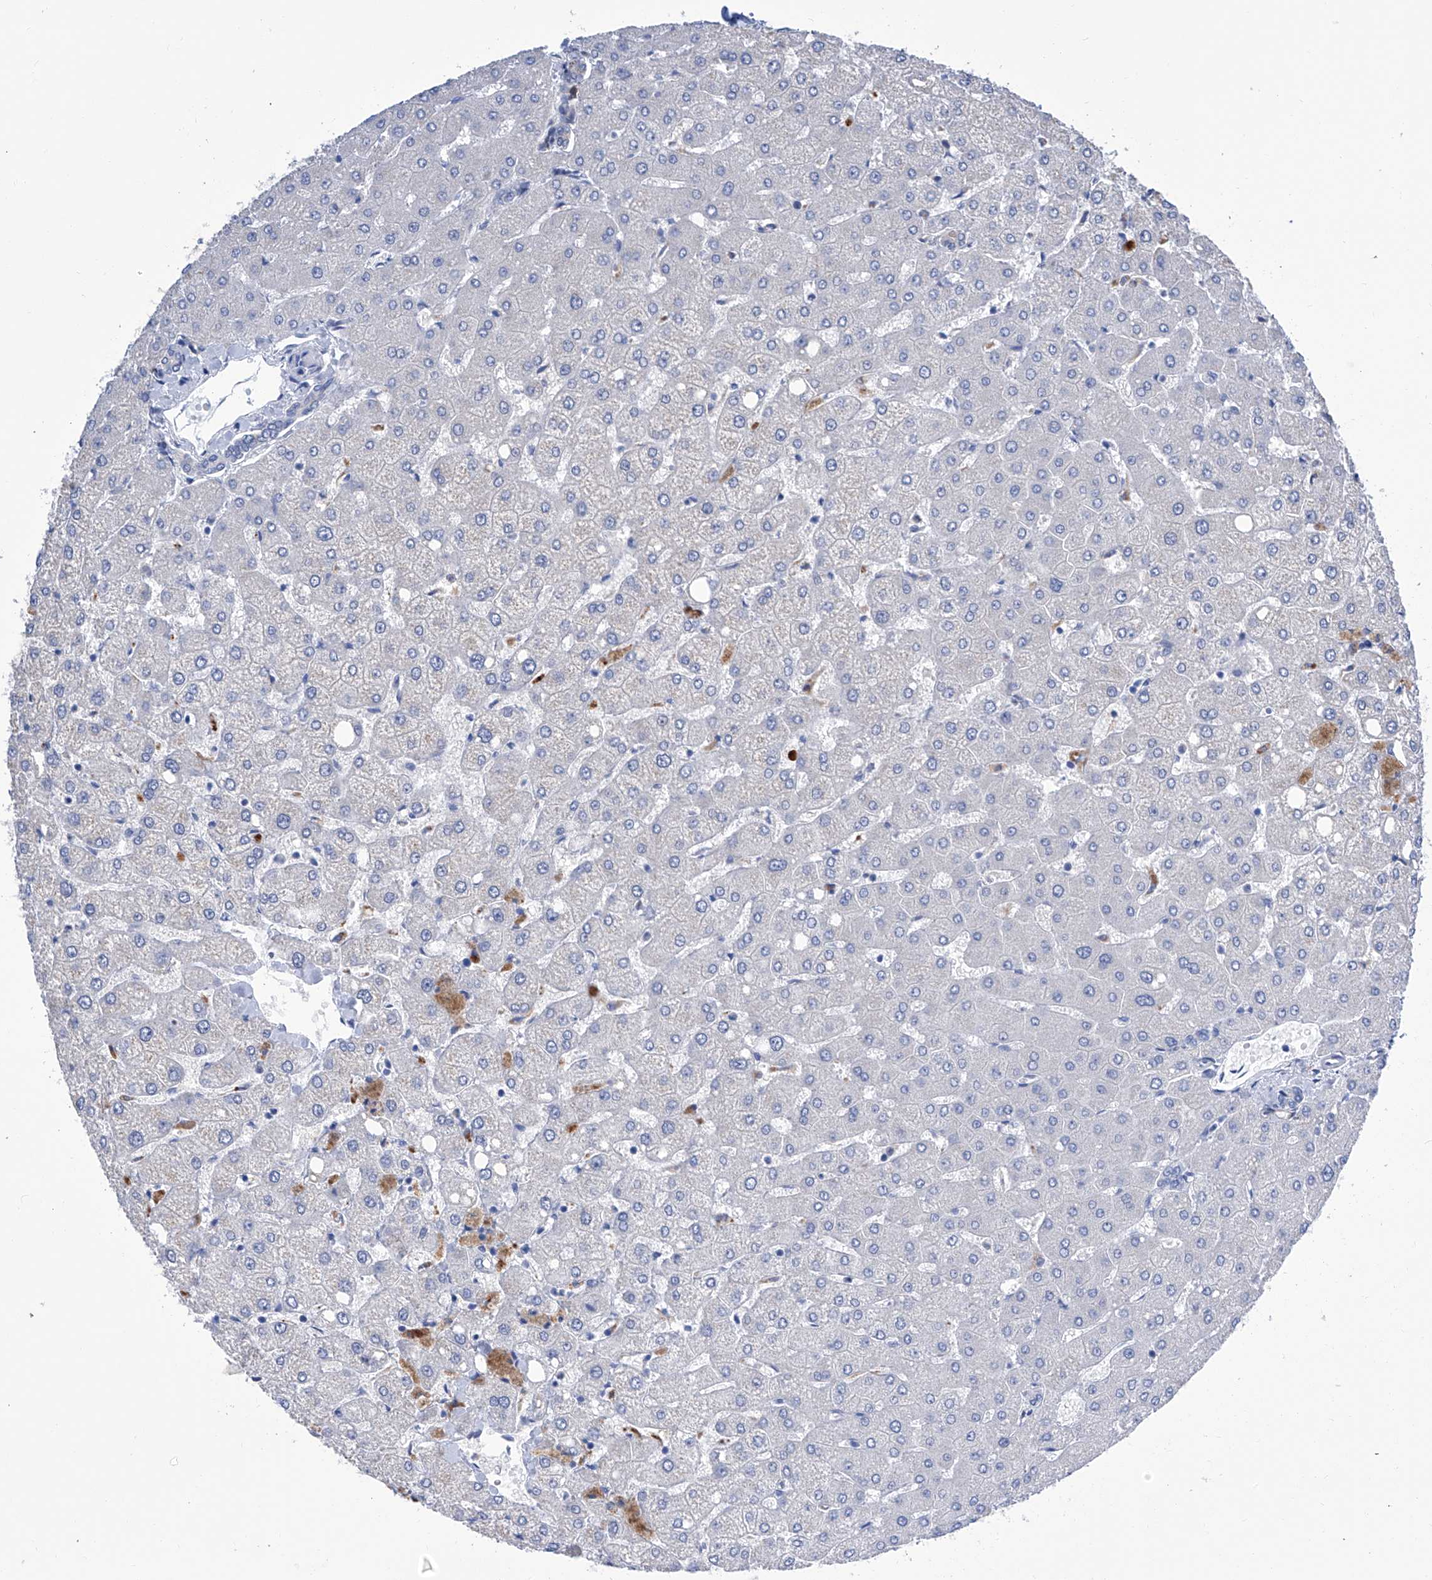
{"staining": {"intensity": "negative", "quantity": "none", "location": "none"}, "tissue": "liver", "cell_type": "Cholangiocytes", "image_type": "normal", "snomed": [{"axis": "morphology", "description": "Normal tissue, NOS"}, {"axis": "topography", "description": "Liver"}], "caption": "DAB immunohistochemical staining of unremarkable liver demonstrates no significant expression in cholangiocytes.", "gene": "IMPA2", "patient": {"sex": "female", "age": 54}}